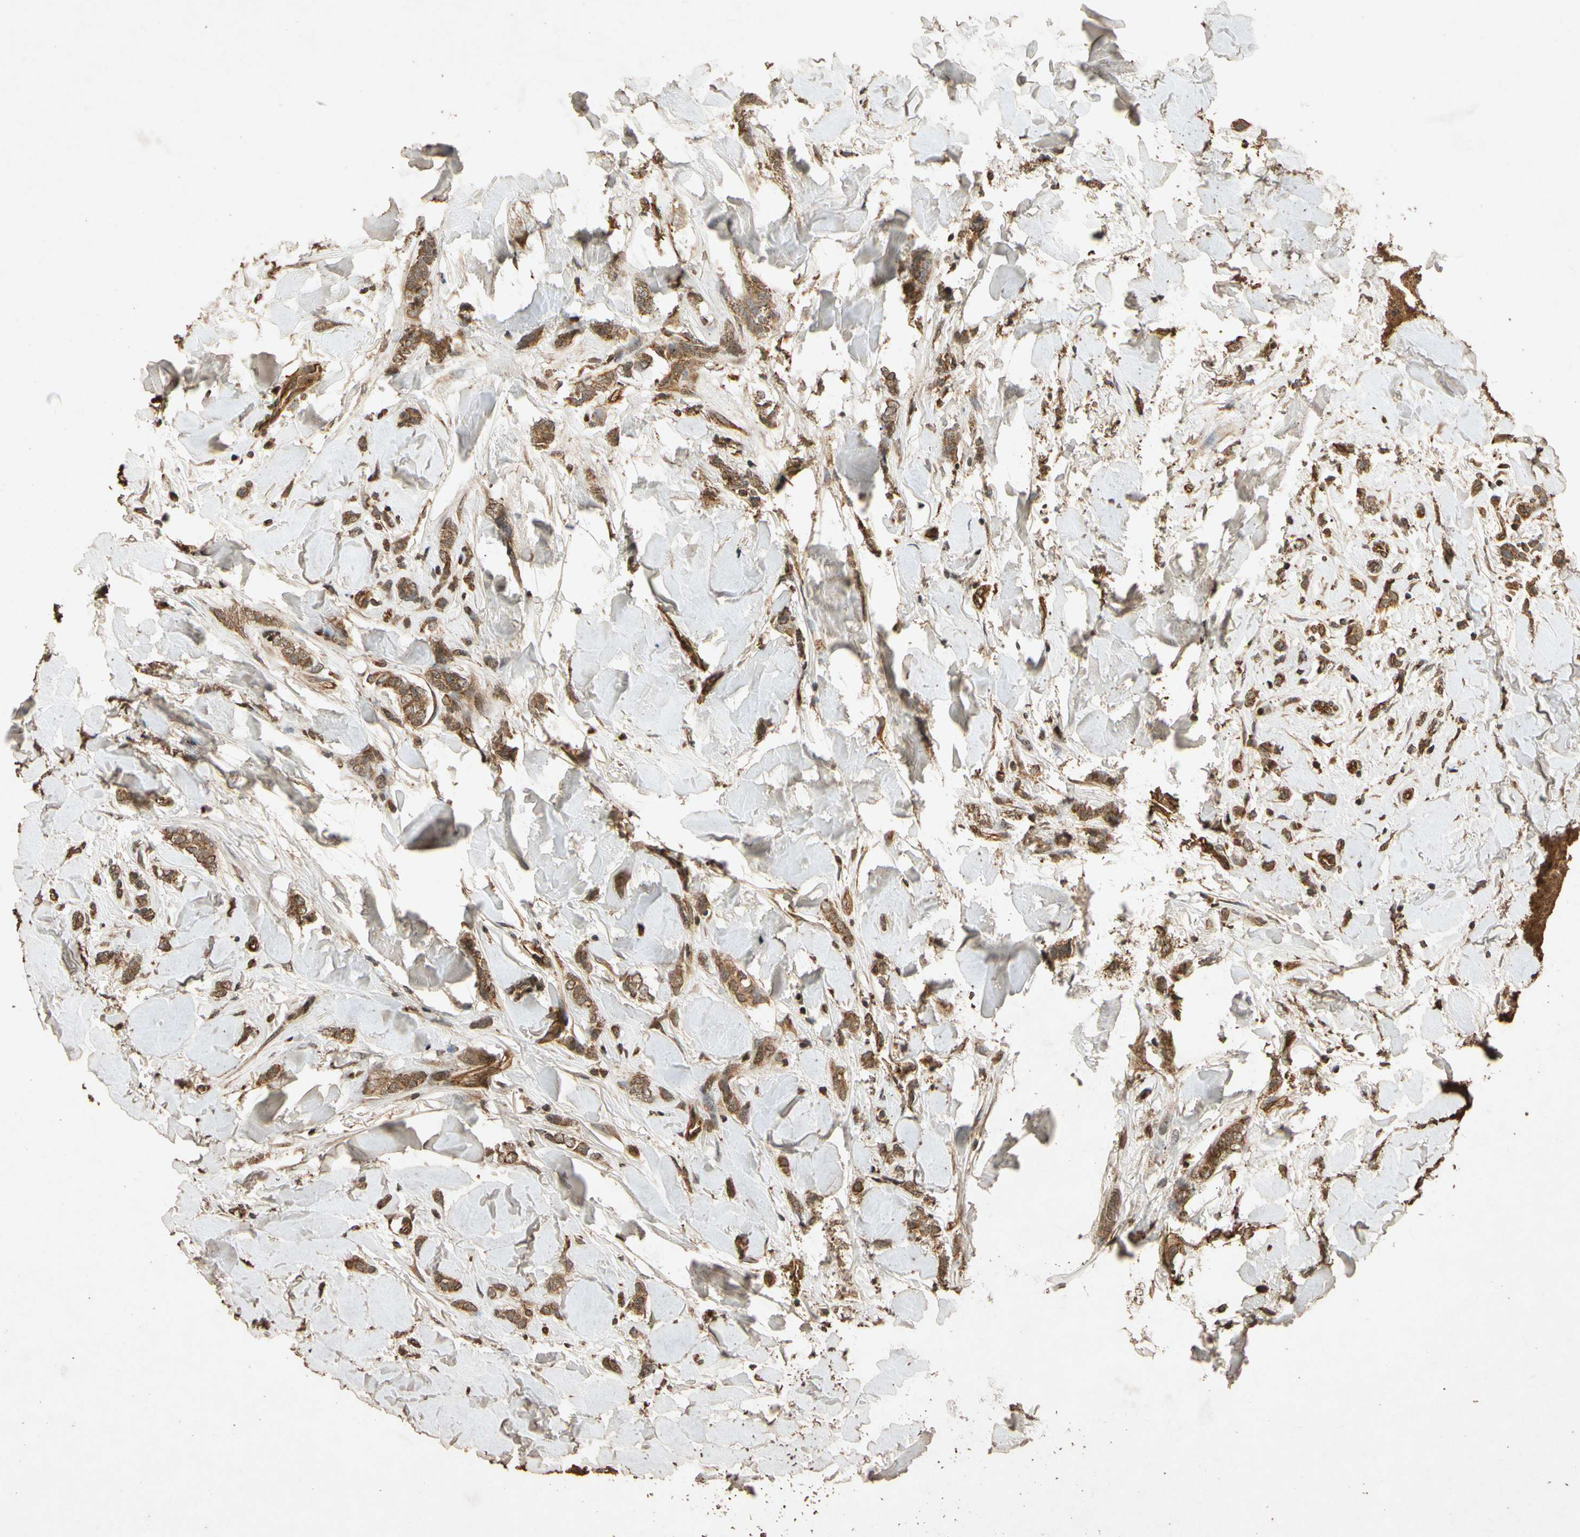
{"staining": {"intensity": "strong", "quantity": ">75%", "location": "cytoplasmic/membranous"}, "tissue": "breast cancer", "cell_type": "Tumor cells", "image_type": "cancer", "snomed": [{"axis": "morphology", "description": "Lobular carcinoma"}, {"axis": "topography", "description": "Skin"}, {"axis": "topography", "description": "Breast"}], "caption": "Tumor cells demonstrate high levels of strong cytoplasmic/membranous expression in approximately >75% of cells in breast cancer (lobular carcinoma). (brown staining indicates protein expression, while blue staining denotes nuclei).", "gene": "TXN2", "patient": {"sex": "female", "age": 46}}